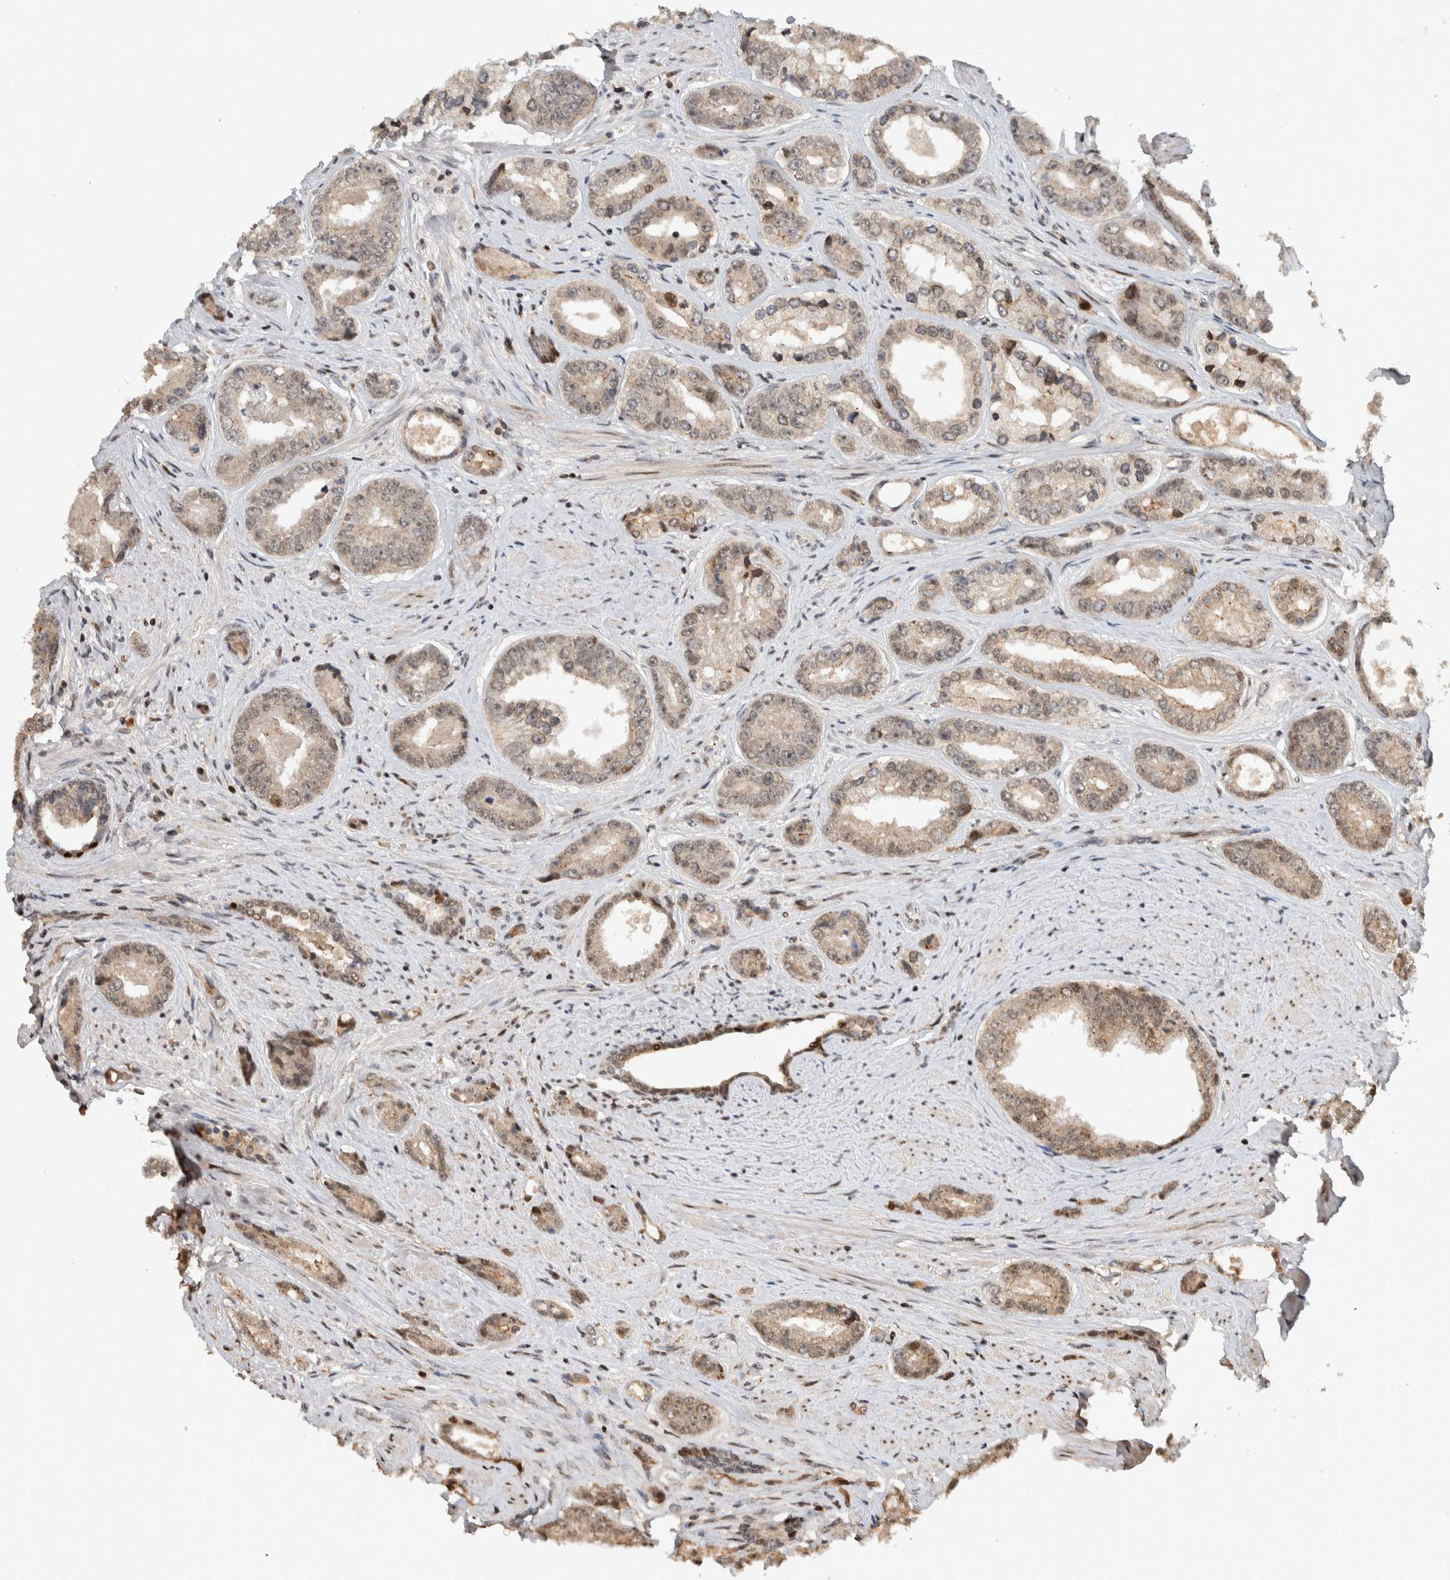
{"staining": {"intensity": "moderate", "quantity": "<25%", "location": "nuclear"}, "tissue": "prostate cancer", "cell_type": "Tumor cells", "image_type": "cancer", "snomed": [{"axis": "morphology", "description": "Adenocarcinoma, High grade"}, {"axis": "topography", "description": "Prostate"}], "caption": "Immunohistochemical staining of prostate cancer exhibits low levels of moderate nuclear positivity in approximately <25% of tumor cells.", "gene": "ZNF521", "patient": {"sex": "male", "age": 61}}